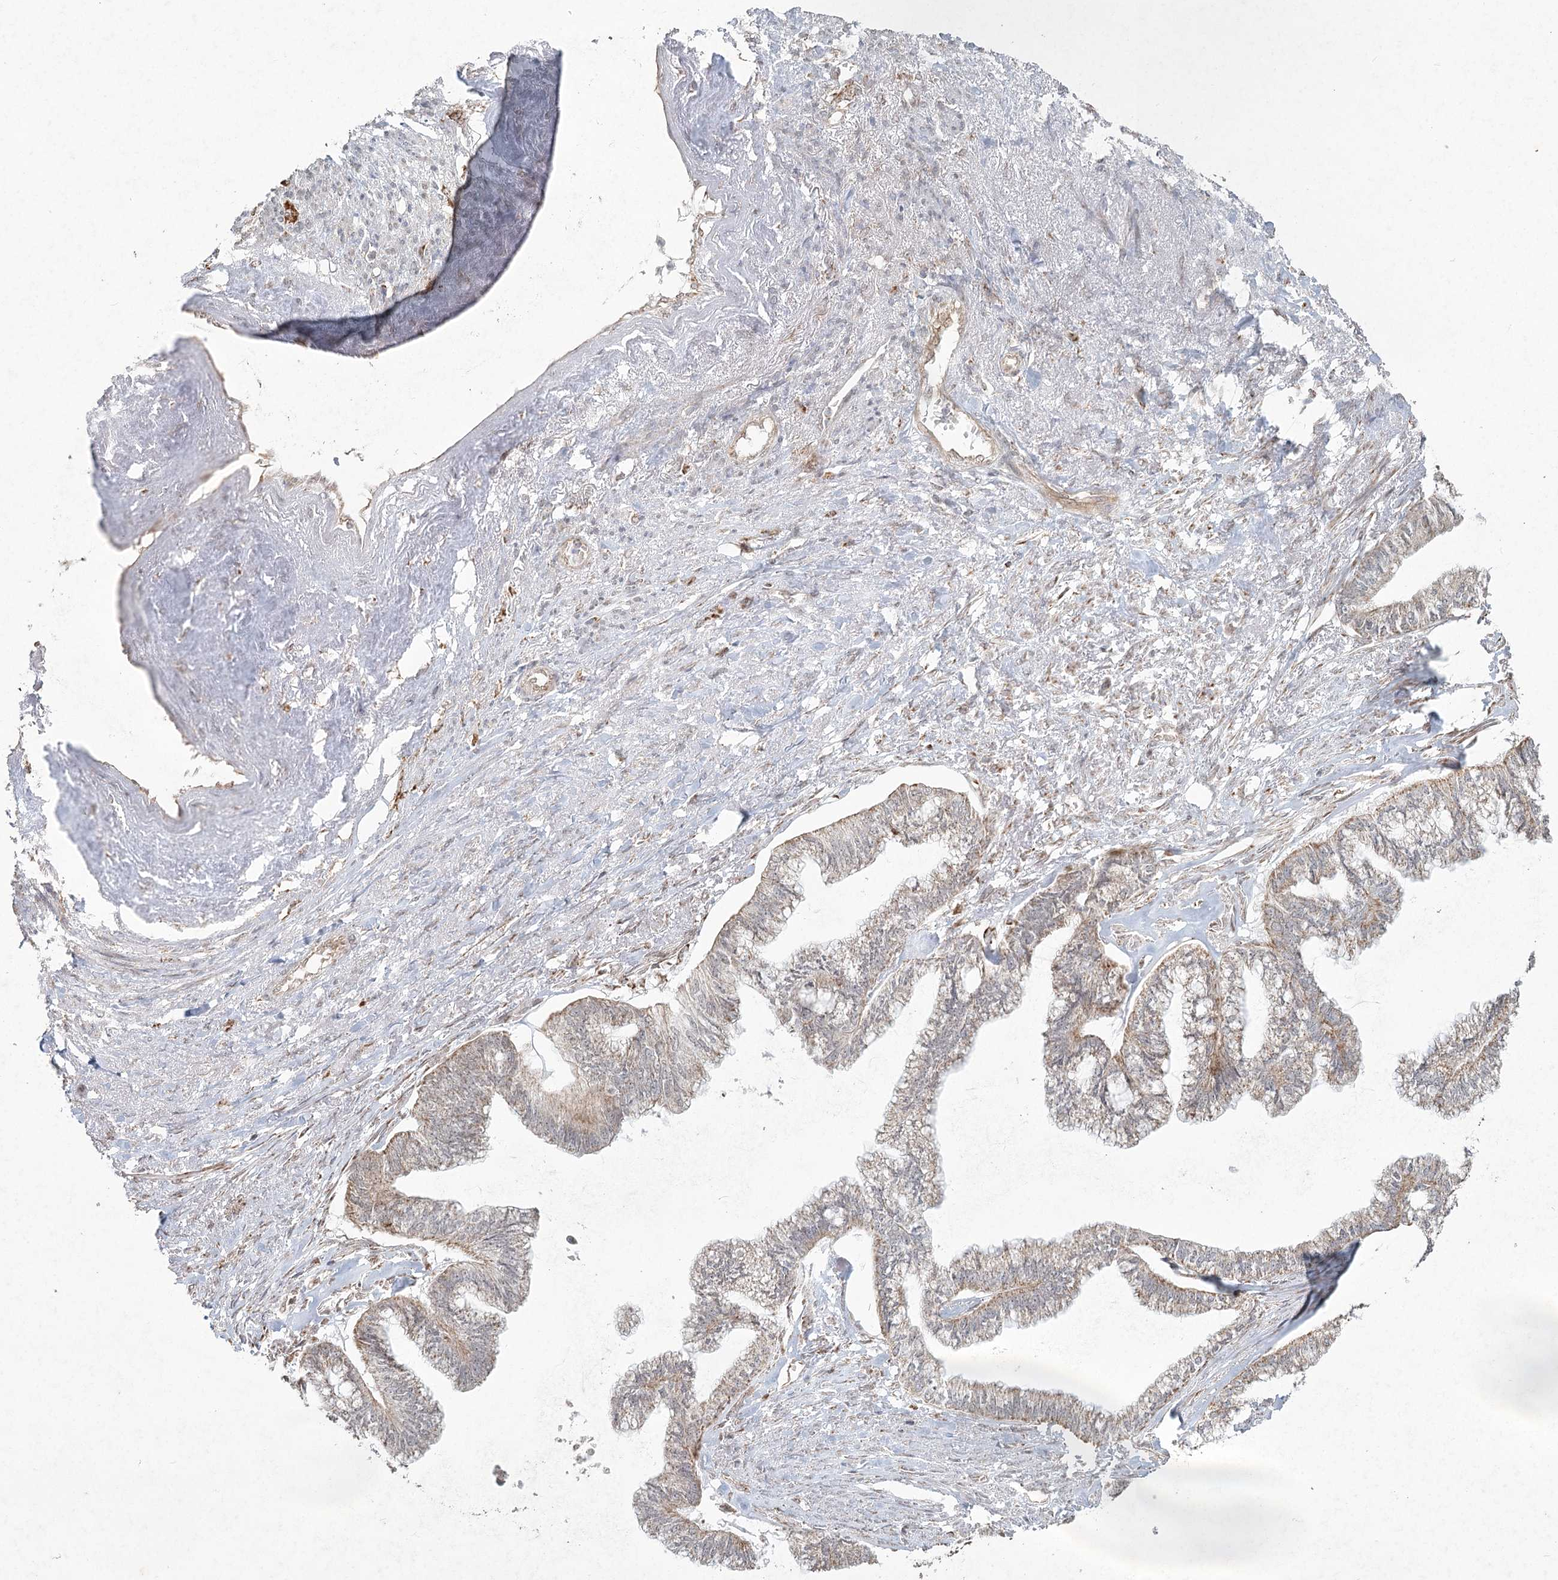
{"staining": {"intensity": "weak", "quantity": ">75%", "location": "cytoplasmic/membranous"}, "tissue": "endometrial cancer", "cell_type": "Tumor cells", "image_type": "cancer", "snomed": [{"axis": "morphology", "description": "Adenocarcinoma, NOS"}, {"axis": "topography", "description": "Endometrium"}], "caption": "IHC (DAB (3,3'-diaminobenzidine)) staining of human endometrial adenocarcinoma reveals weak cytoplasmic/membranous protein positivity in about >75% of tumor cells.", "gene": "LACTB", "patient": {"sex": "female", "age": 86}}